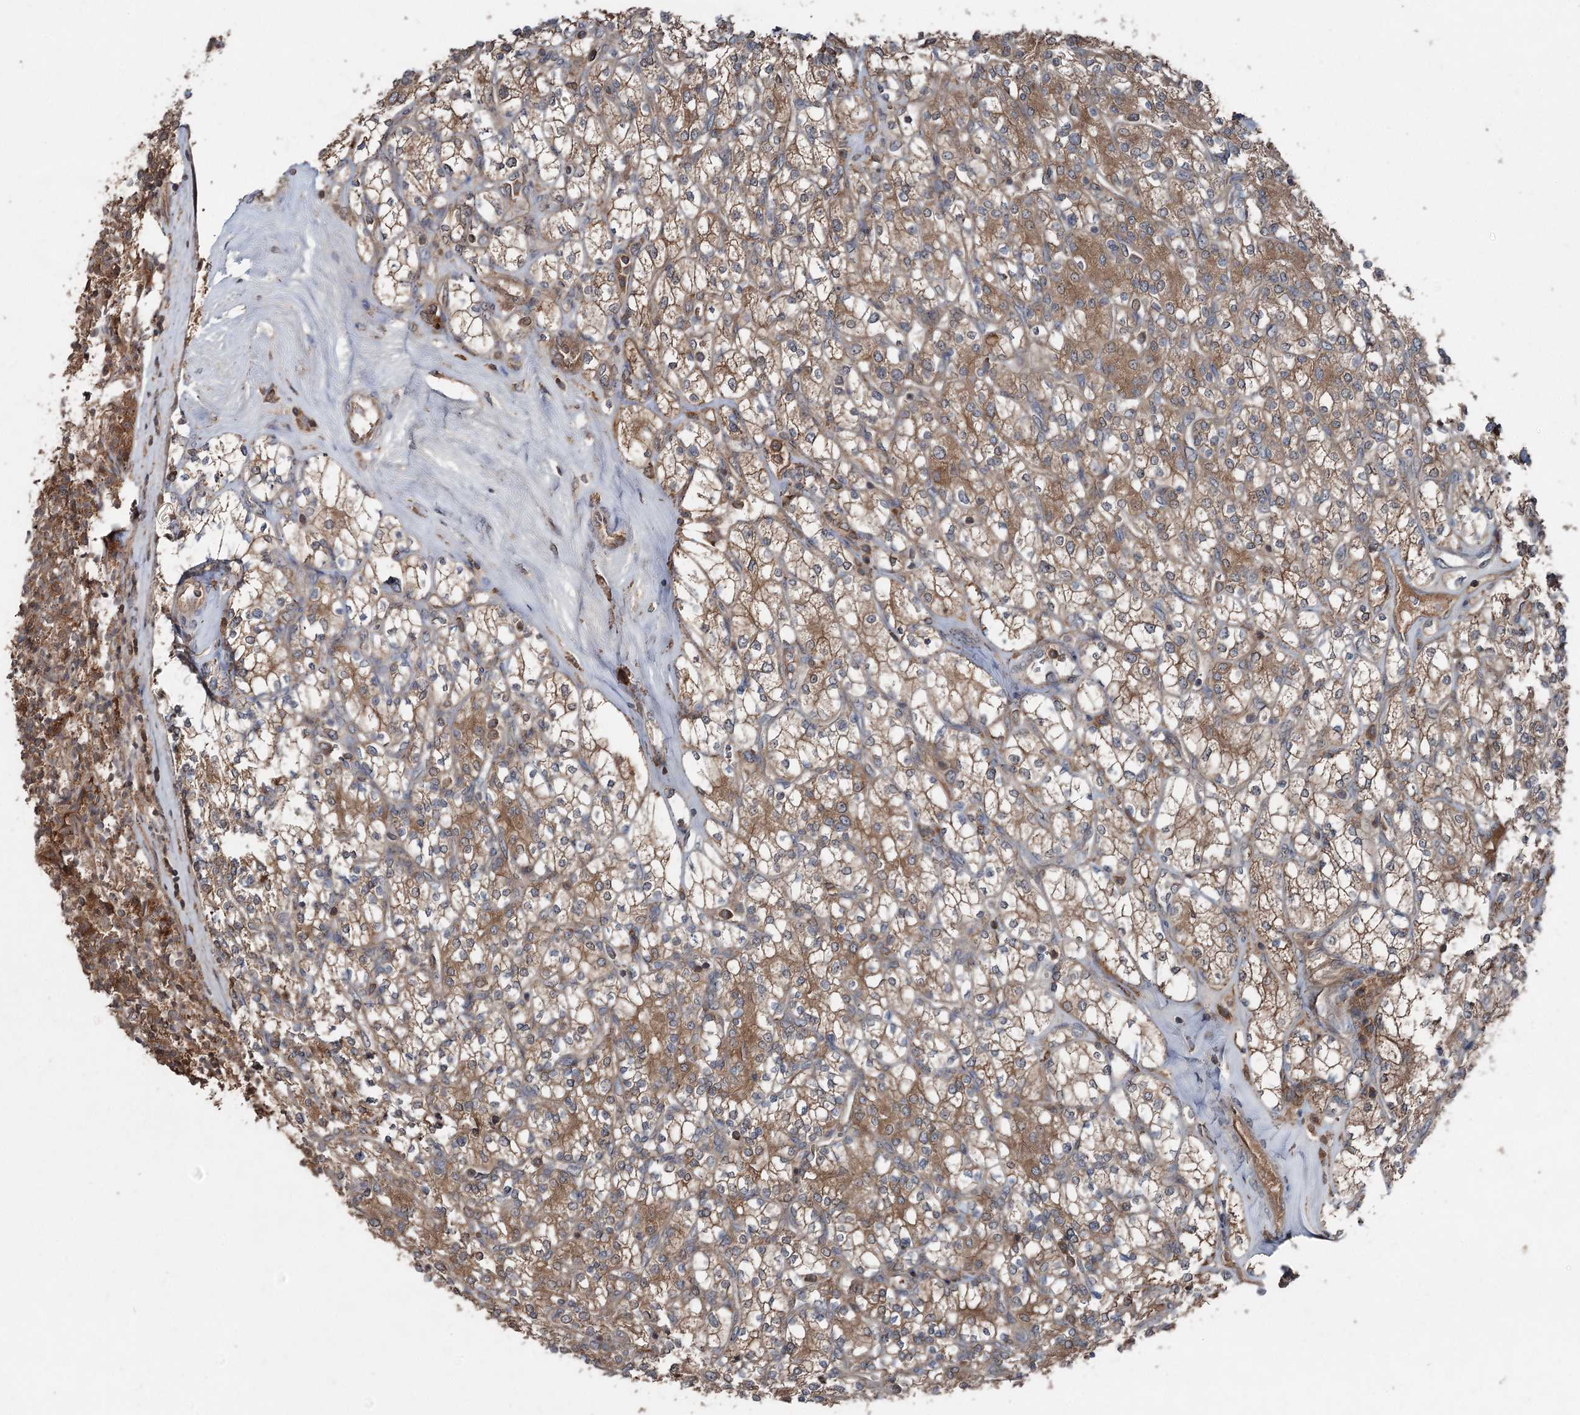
{"staining": {"intensity": "moderate", "quantity": ">75%", "location": "cytoplasmic/membranous"}, "tissue": "renal cancer", "cell_type": "Tumor cells", "image_type": "cancer", "snomed": [{"axis": "morphology", "description": "Adenocarcinoma, NOS"}, {"axis": "topography", "description": "Kidney"}], "caption": "Adenocarcinoma (renal) stained with a brown dye shows moderate cytoplasmic/membranous positive expression in about >75% of tumor cells.", "gene": "MAPK8IP2", "patient": {"sex": "male", "age": 77}}